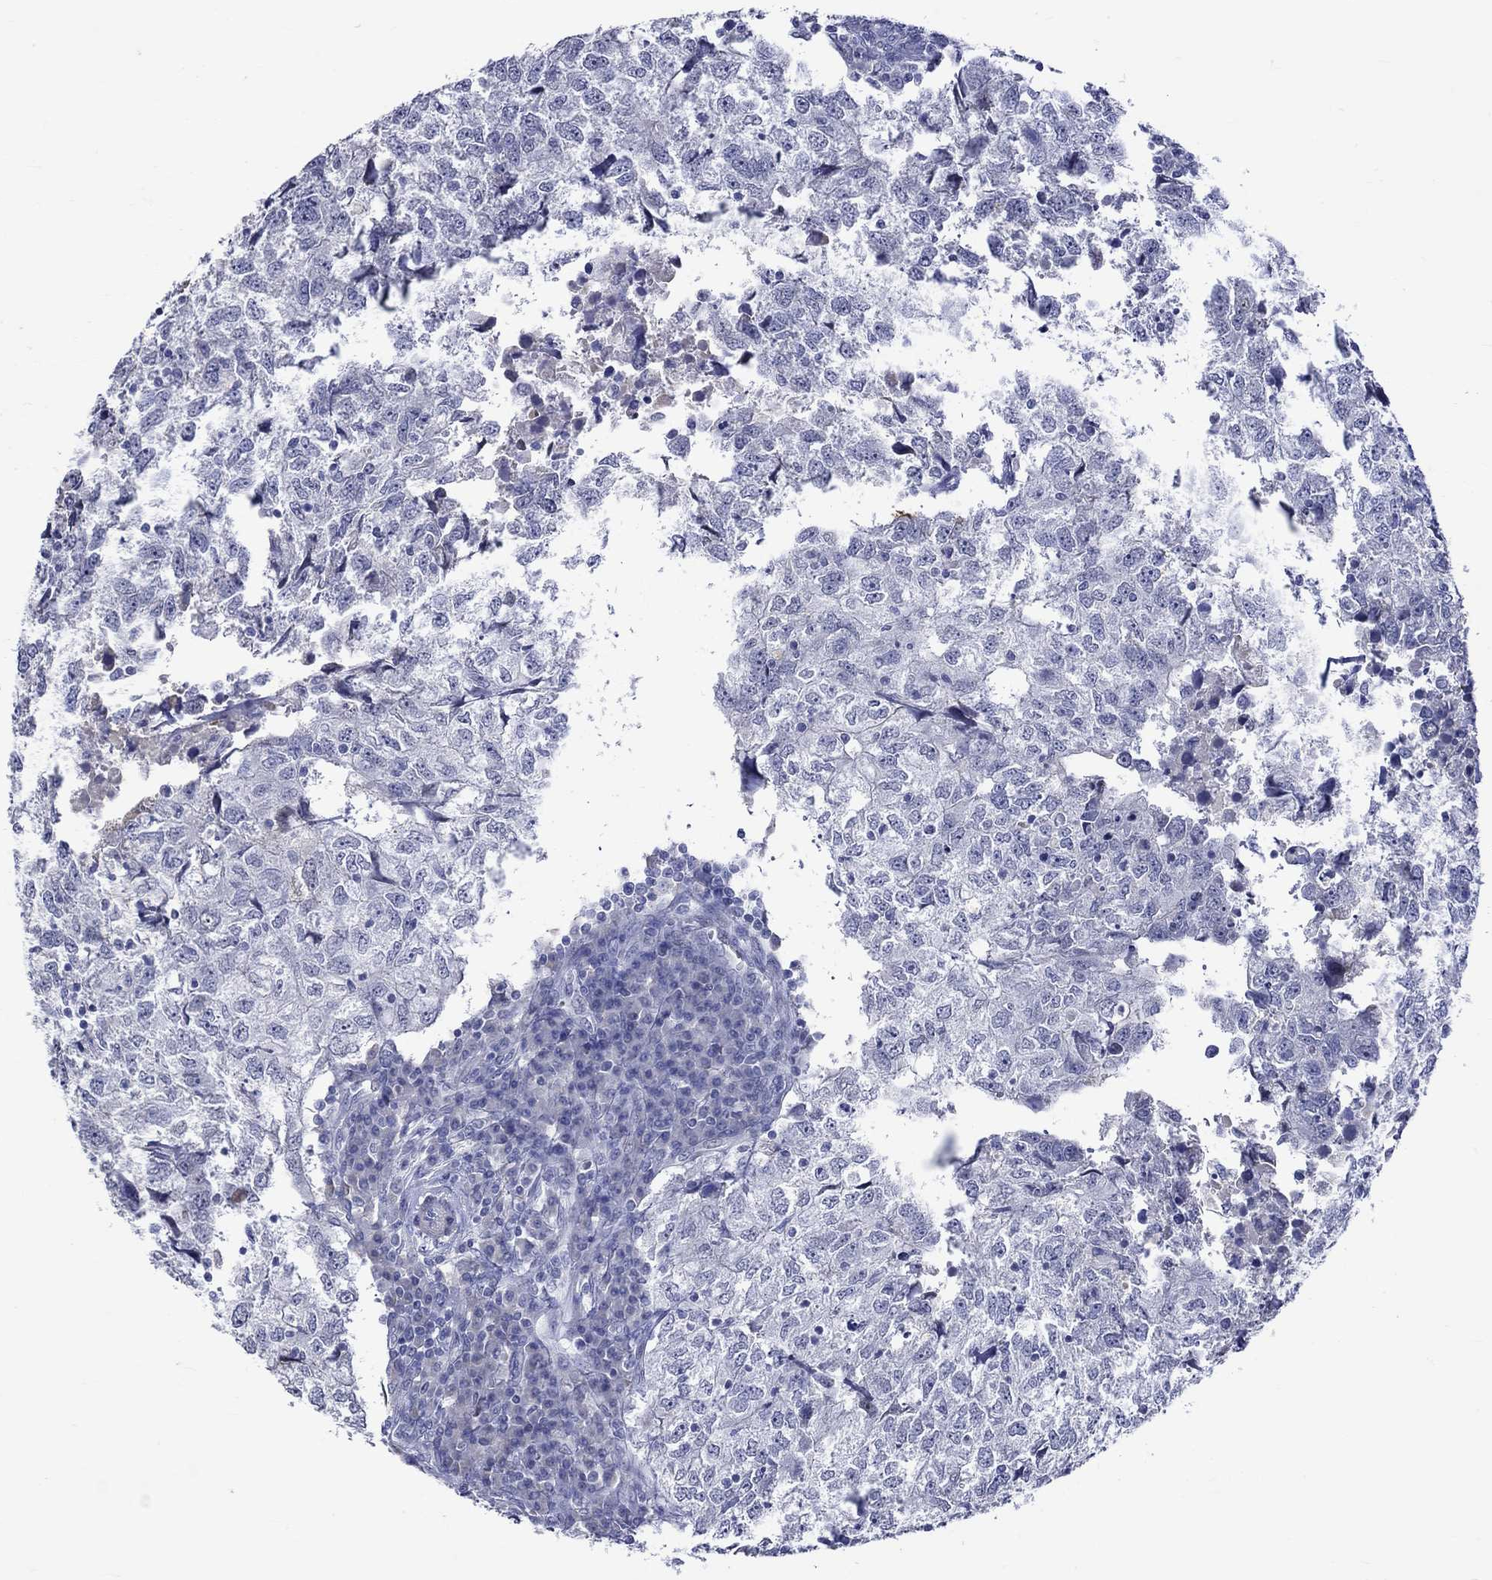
{"staining": {"intensity": "negative", "quantity": "none", "location": "none"}, "tissue": "breast cancer", "cell_type": "Tumor cells", "image_type": "cancer", "snomed": [{"axis": "morphology", "description": "Duct carcinoma"}, {"axis": "topography", "description": "Breast"}], "caption": "An immunohistochemistry photomicrograph of breast cancer (infiltrating ductal carcinoma) is shown. There is no staining in tumor cells of breast cancer (infiltrating ductal carcinoma). (Brightfield microscopy of DAB IHC at high magnification).", "gene": "CRYAB", "patient": {"sex": "female", "age": 30}}